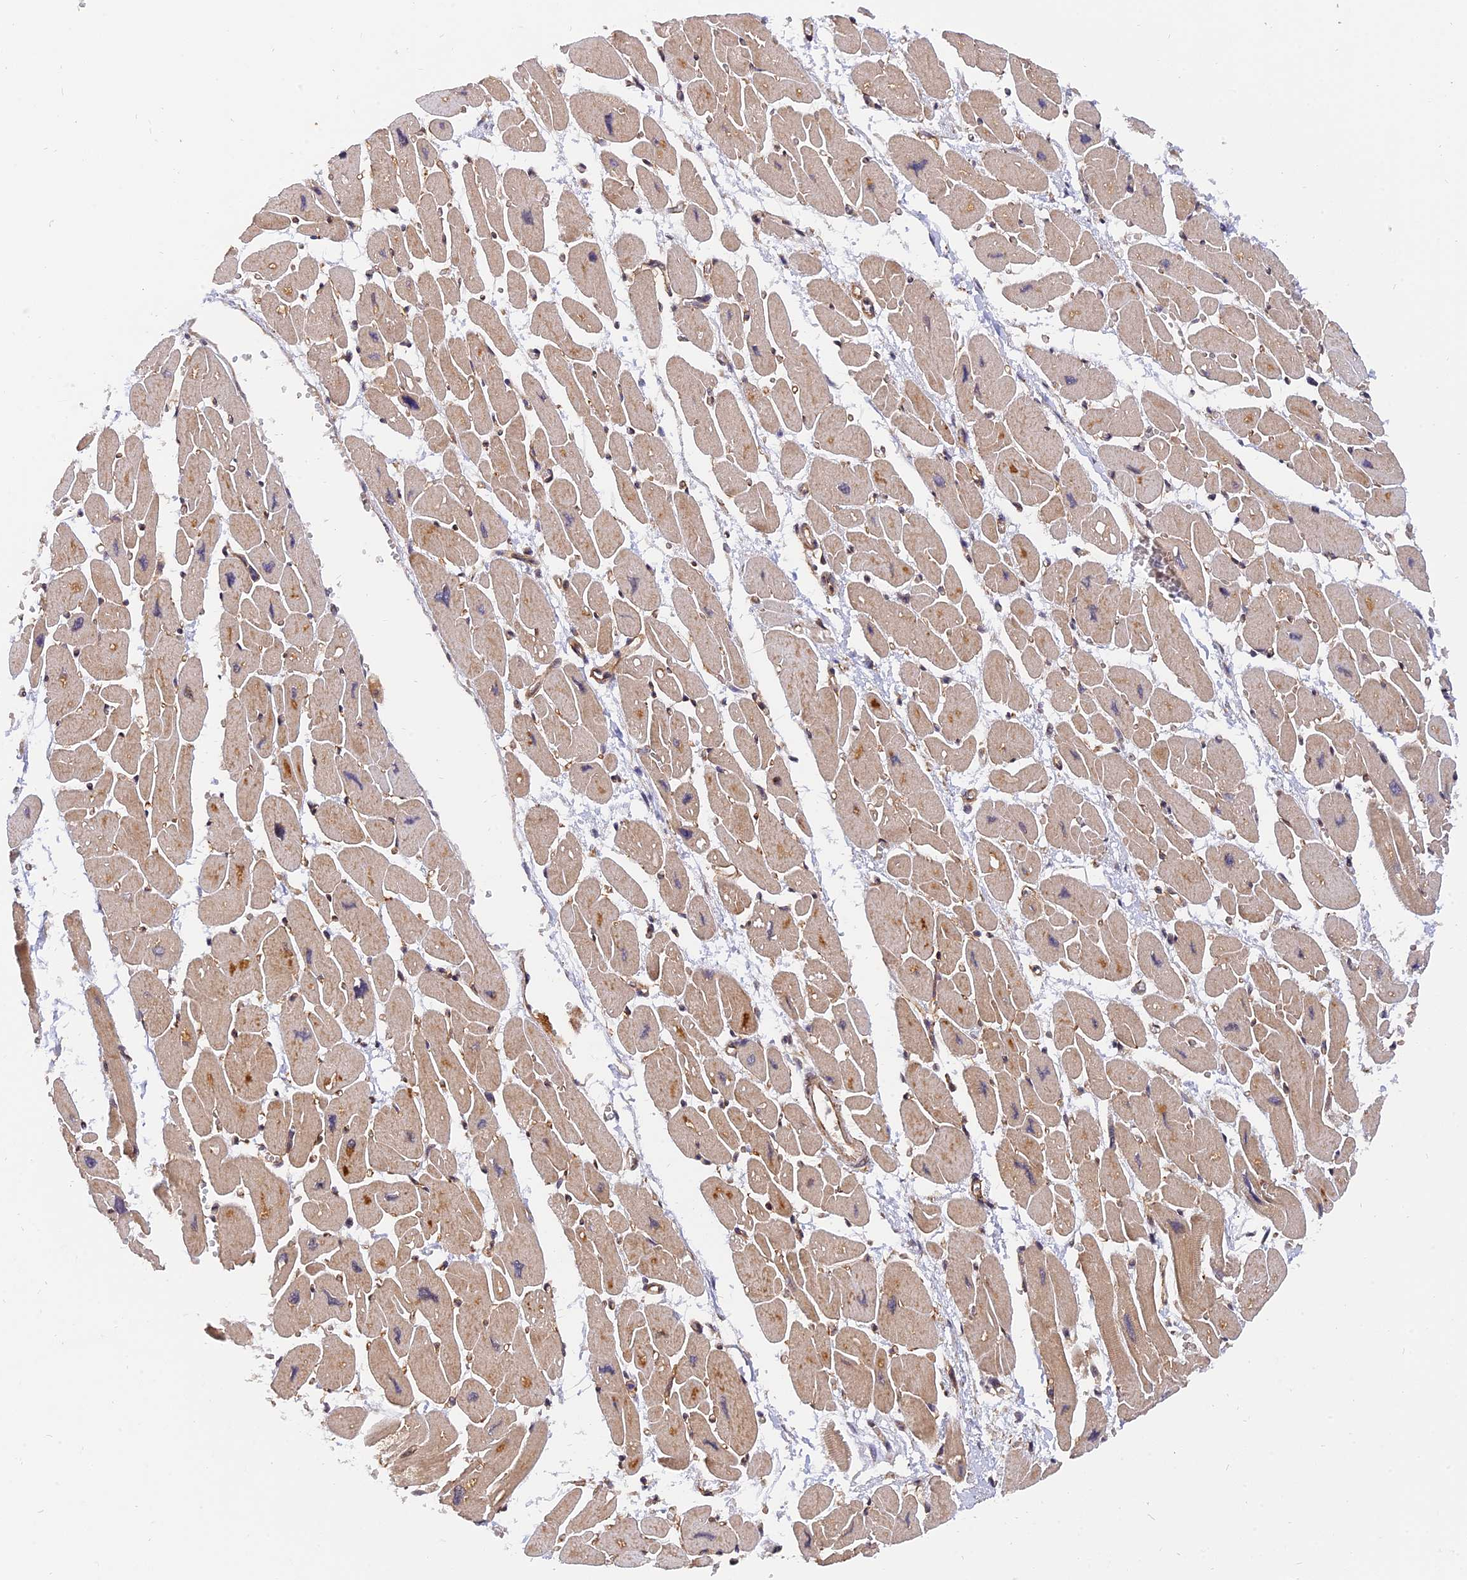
{"staining": {"intensity": "moderate", "quantity": ">75%", "location": "cytoplasmic/membranous"}, "tissue": "heart muscle", "cell_type": "Cardiomyocytes", "image_type": "normal", "snomed": [{"axis": "morphology", "description": "Normal tissue, NOS"}, {"axis": "topography", "description": "Heart"}], "caption": "Cardiomyocytes display medium levels of moderate cytoplasmic/membranous expression in about >75% of cells in benign heart muscle. (Stains: DAB in brown, nuclei in blue, Microscopy: brightfield microscopy at high magnification).", "gene": "WDR41", "patient": {"sex": "female", "age": 54}}